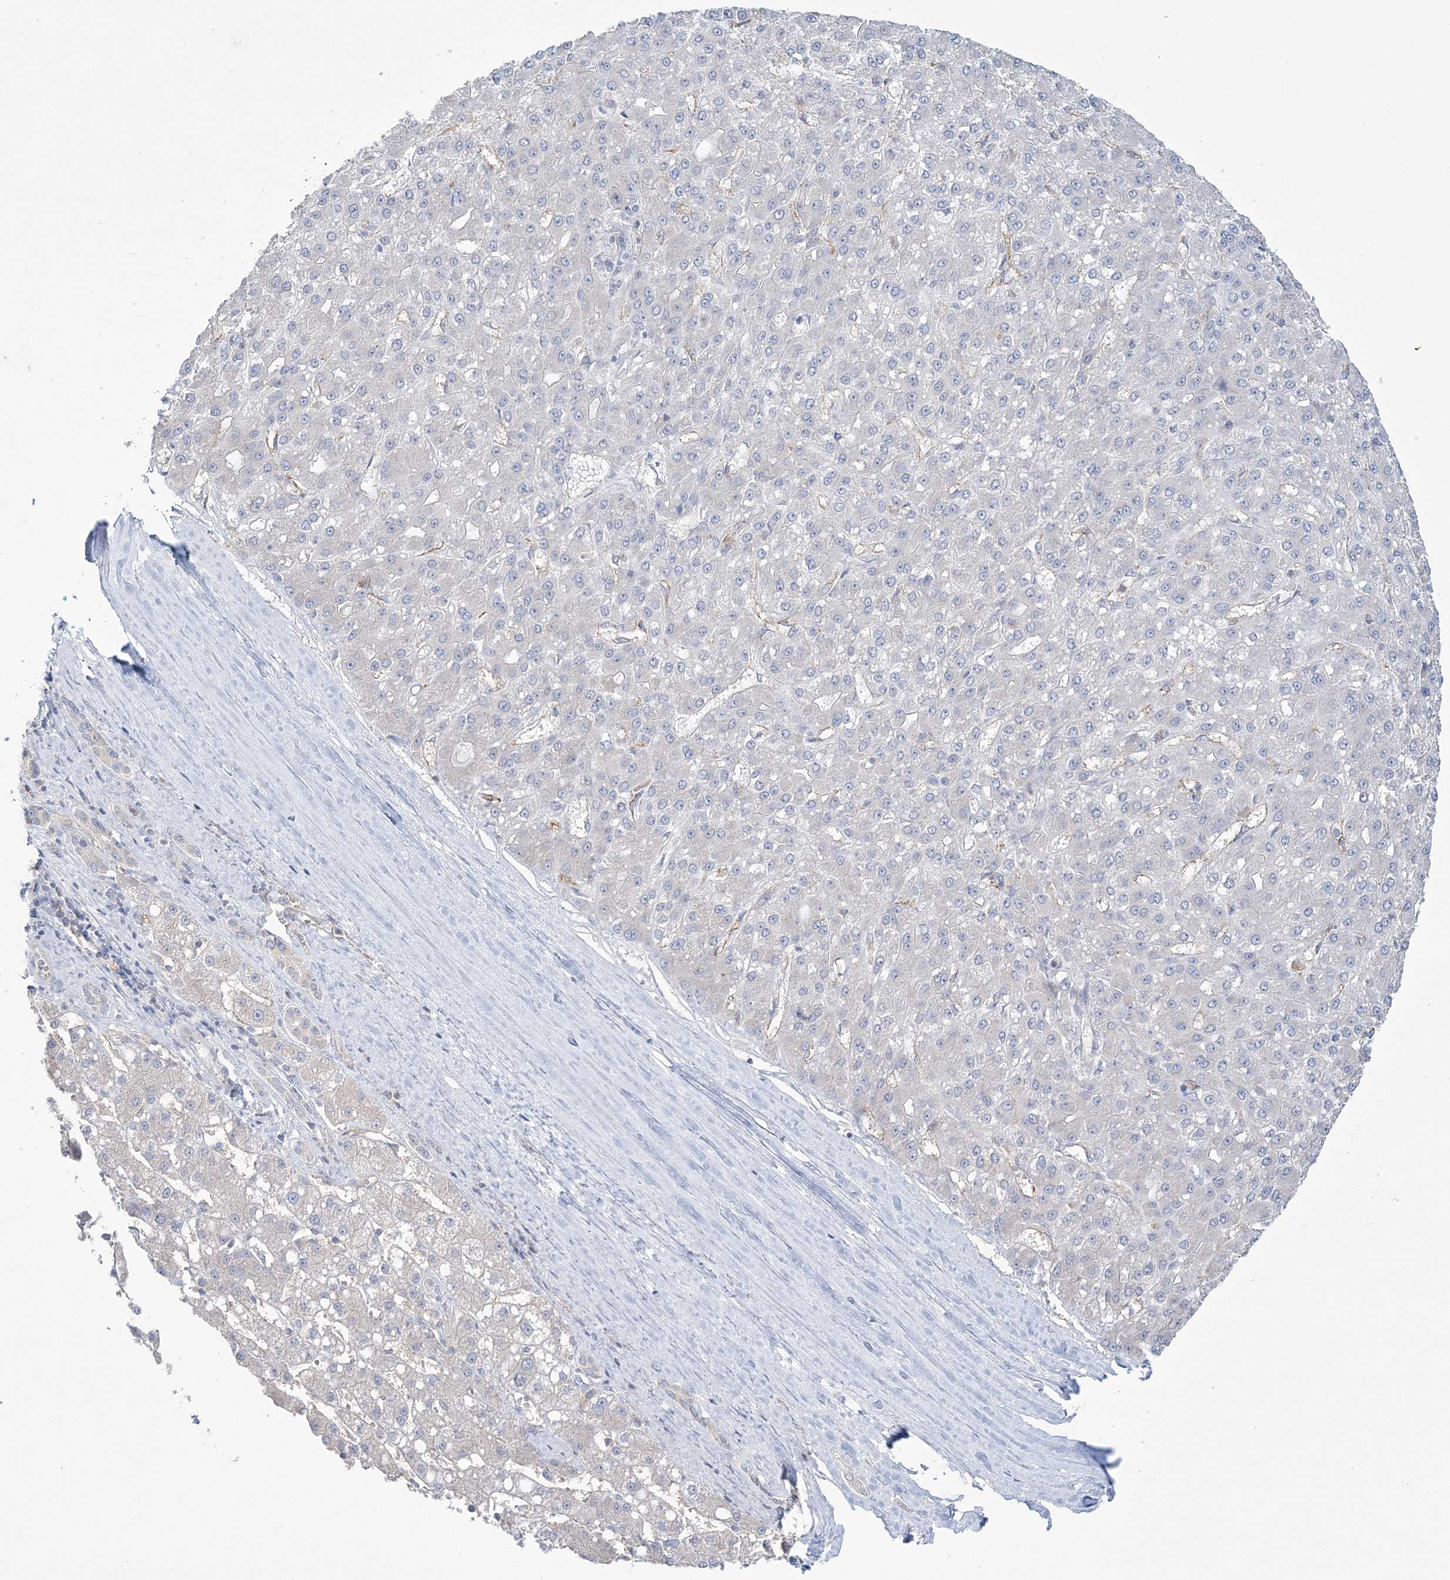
{"staining": {"intensity": "negative", "quantity": "none", "location": "none"}, "tissue": "liver cancer", "cell_type": "Tumor cells", "image_type": "cancer", "snomed": [{"axis": "morphology", "description": "Carcinoma, Hepatocellular, NOS"}, {"axis": "topography", "description": "Liver"}], "caption": "Immunohistochemistry (IHC) photomicrograph of human liver hepatocellular carcinoma stained for a protein (brown), which displays no positivity in tumor cells.", "gene": "FARSB", "patient": {"sex": "male", "age": 67}}